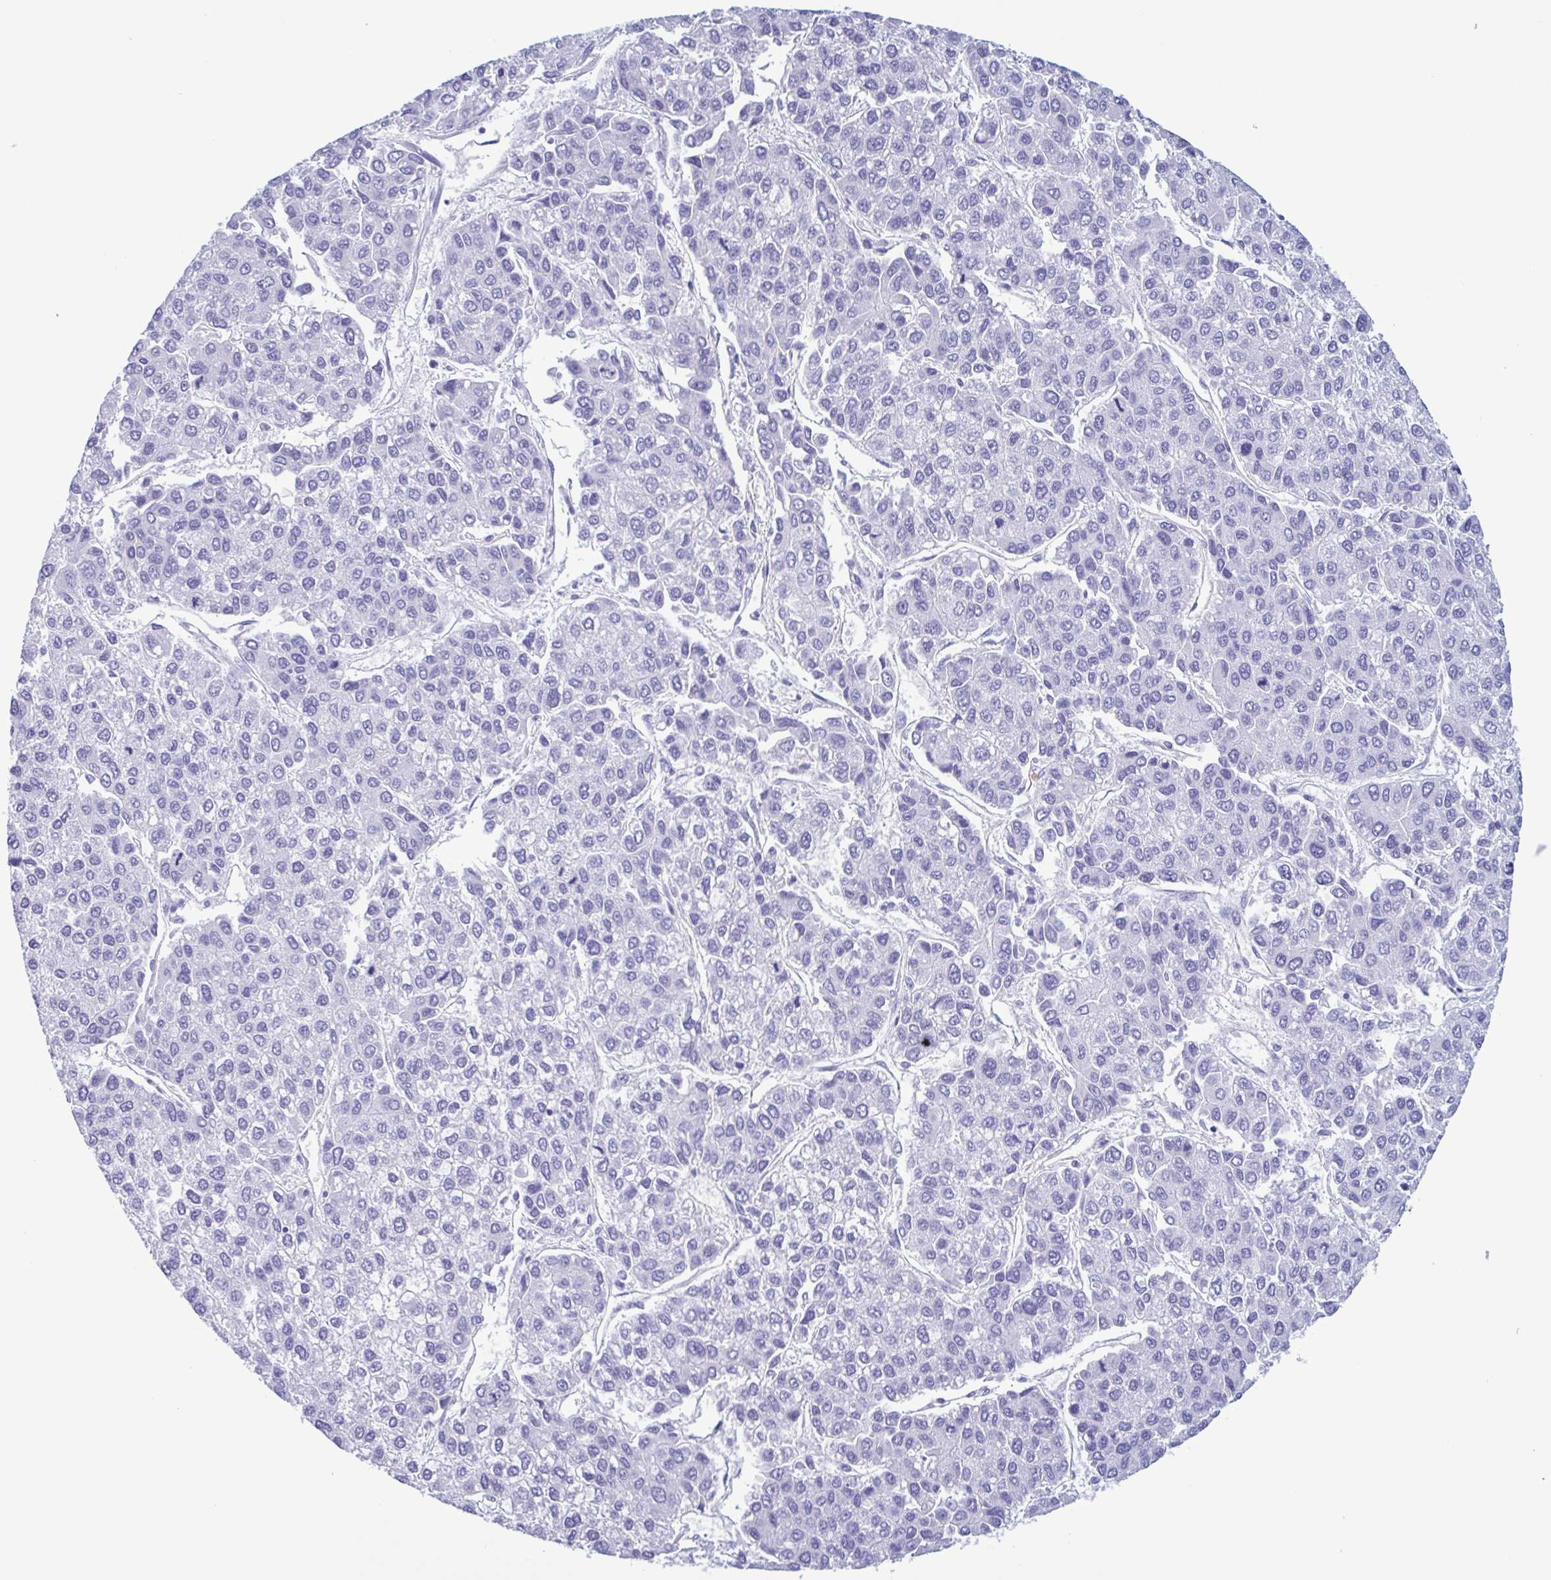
{"staining": {"intensity": "negative", "quantity": "none", "location": "none"}, "tissue": "liver cancer", "cell_type": "Tumor cells", "image_type": "cancer", "snomed": [{"axis": "morphology", "description": "Carcinoma, Hepatocellular, NOS"}, {"axis": "topography", "description": "Liver"}], "caption": "This is an immunohistochemistry (IHC) micrograph of liver hepatocellular carcinoma. There is no positivity in tumor cells.", "gene": "LTF", "patient": {"sex": "female", "age": 66}}